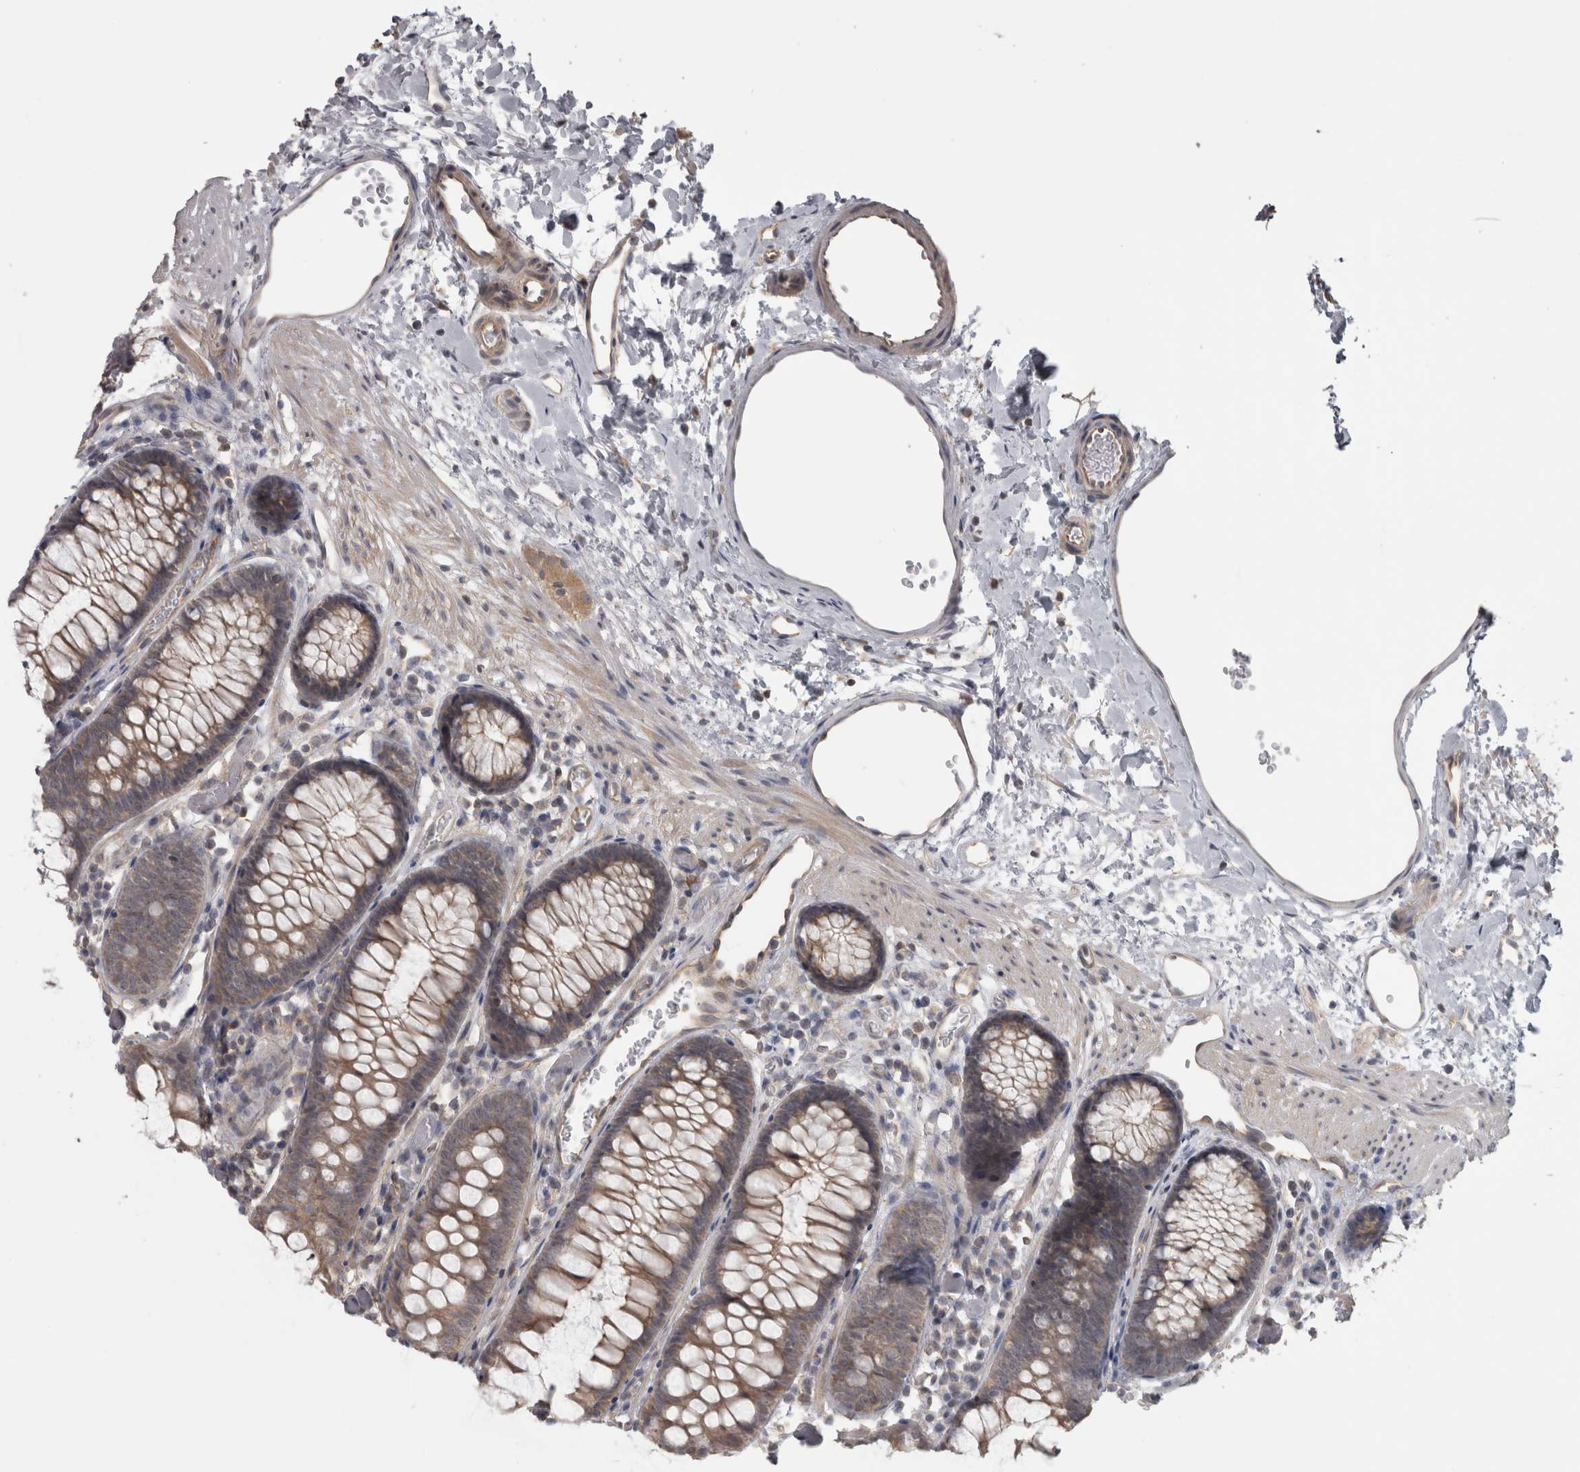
{"staining": {"intensity": "moderate", "quantity": ">75%", "location": "cytoplasmic/membranous"}, "tissue": "colon", "cell_type": "Endothelial cells", "image_type": "normal", "snomed": [{"axis": "morphology", "description": "Normal tissue, NOS"}, {"axis": "topography", "description": "Colon"}], "caption": "Human colon stained with a brown dye exhibits moderate cytoplasmic/membranous positive positivity in approximately >75% of endothelial cells.", "gene": "PPP1R12B", "patient": {"sex": "male", "age": 14}}